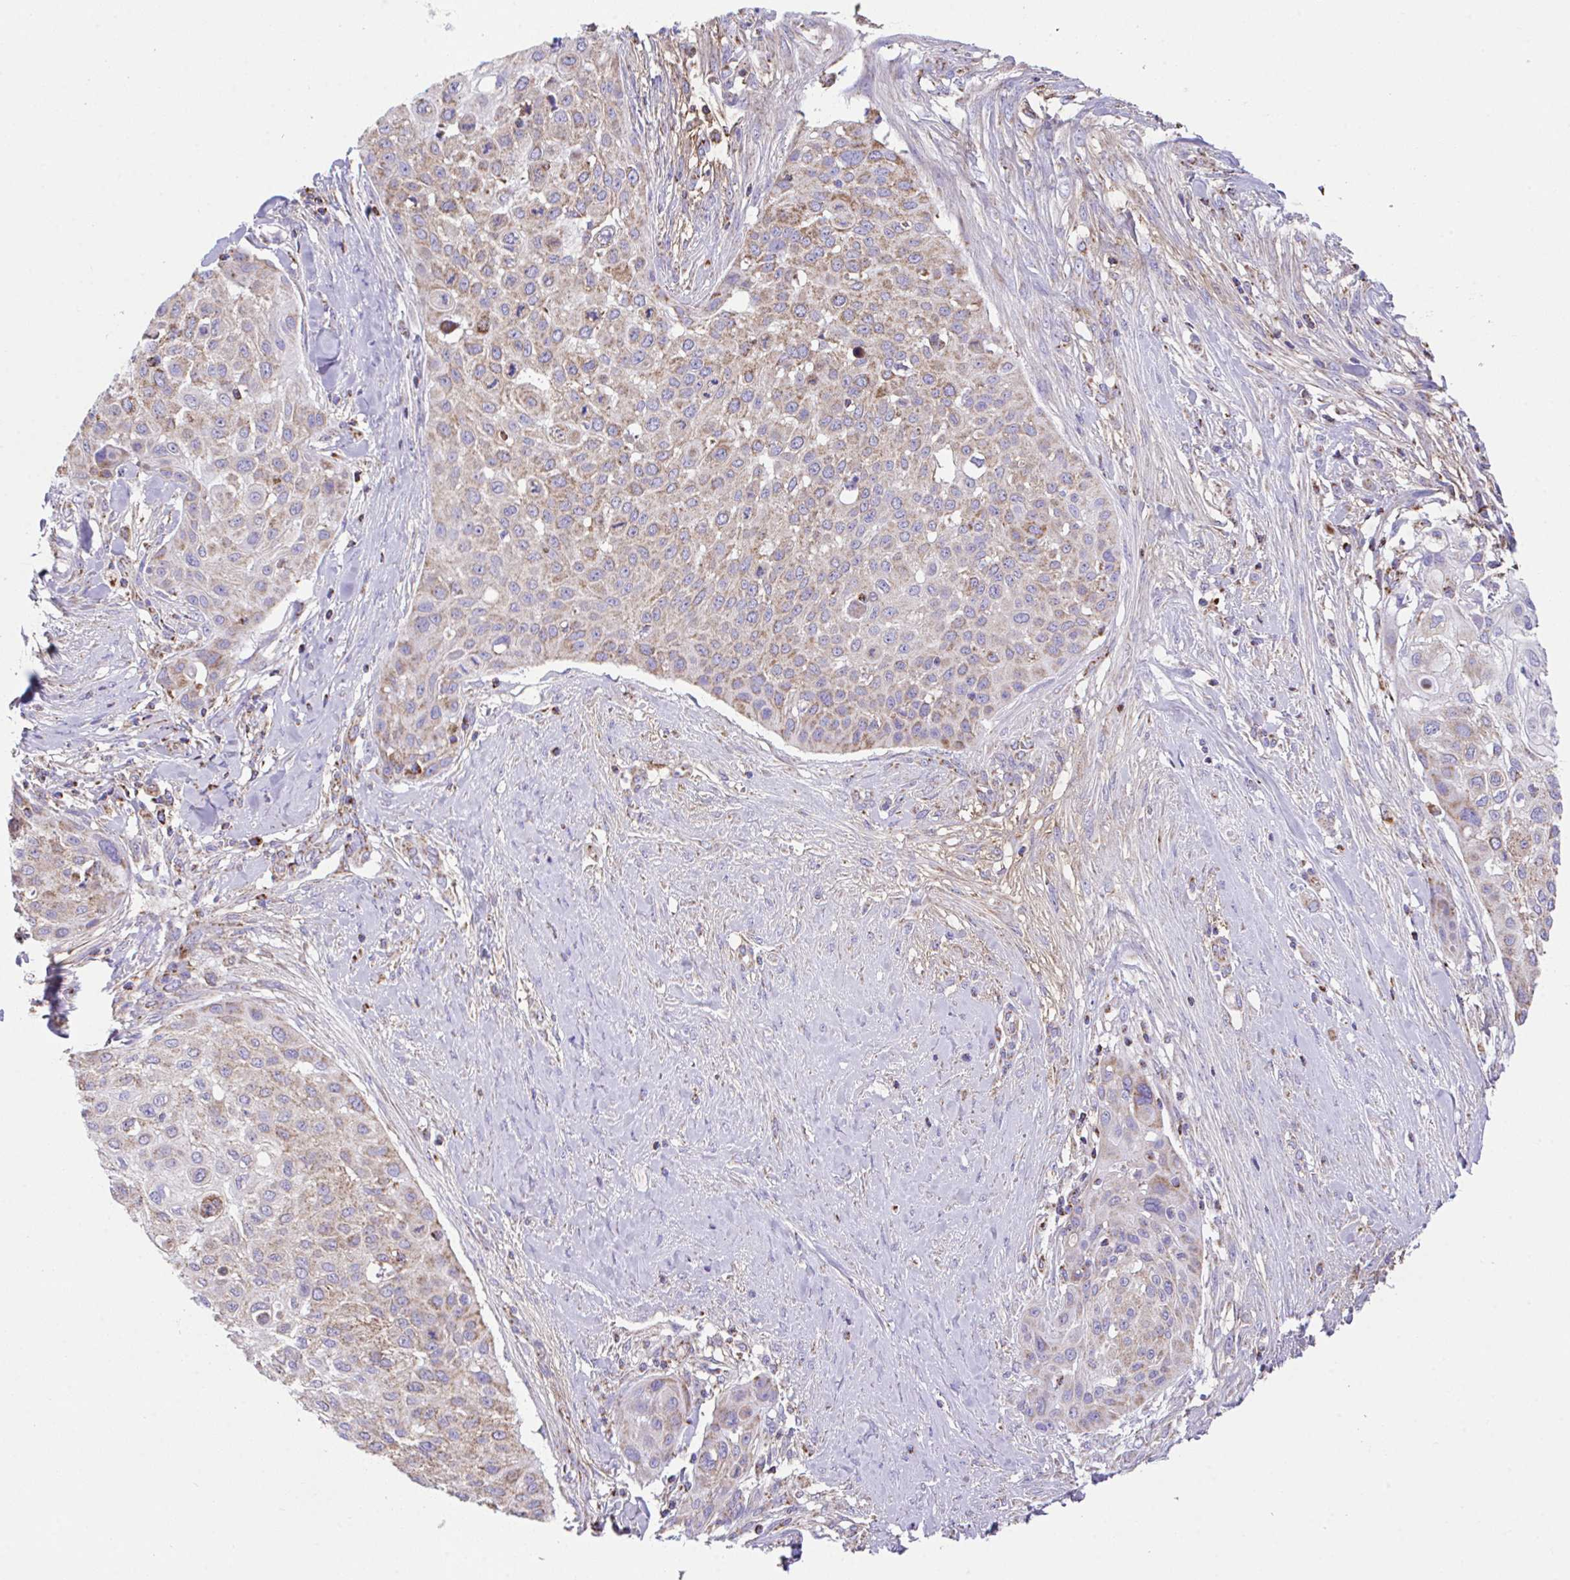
{"staining": {"intensity": "moderate", "quantity": "25%-75%", "location": "cytoplasmic/membranous"}, "tissue": "skin cancer", "cell_type": "Tumor cells", "image_type": "cancer", "snomed": [{"axis": "morphology", "description": "Squamous cell carcinoma, NOS"}, {"axis": "topography", "description": "Skin"}], "caption": "Immunohistochemistry of skin squamous cell carcinoma exhibits medium levels of moderate cytoplasmic/membranous expression in approximately 25%-75% of tumor cells.", "gene": "PCMTD2", "patient": {"sex": "female", "age": 87}}